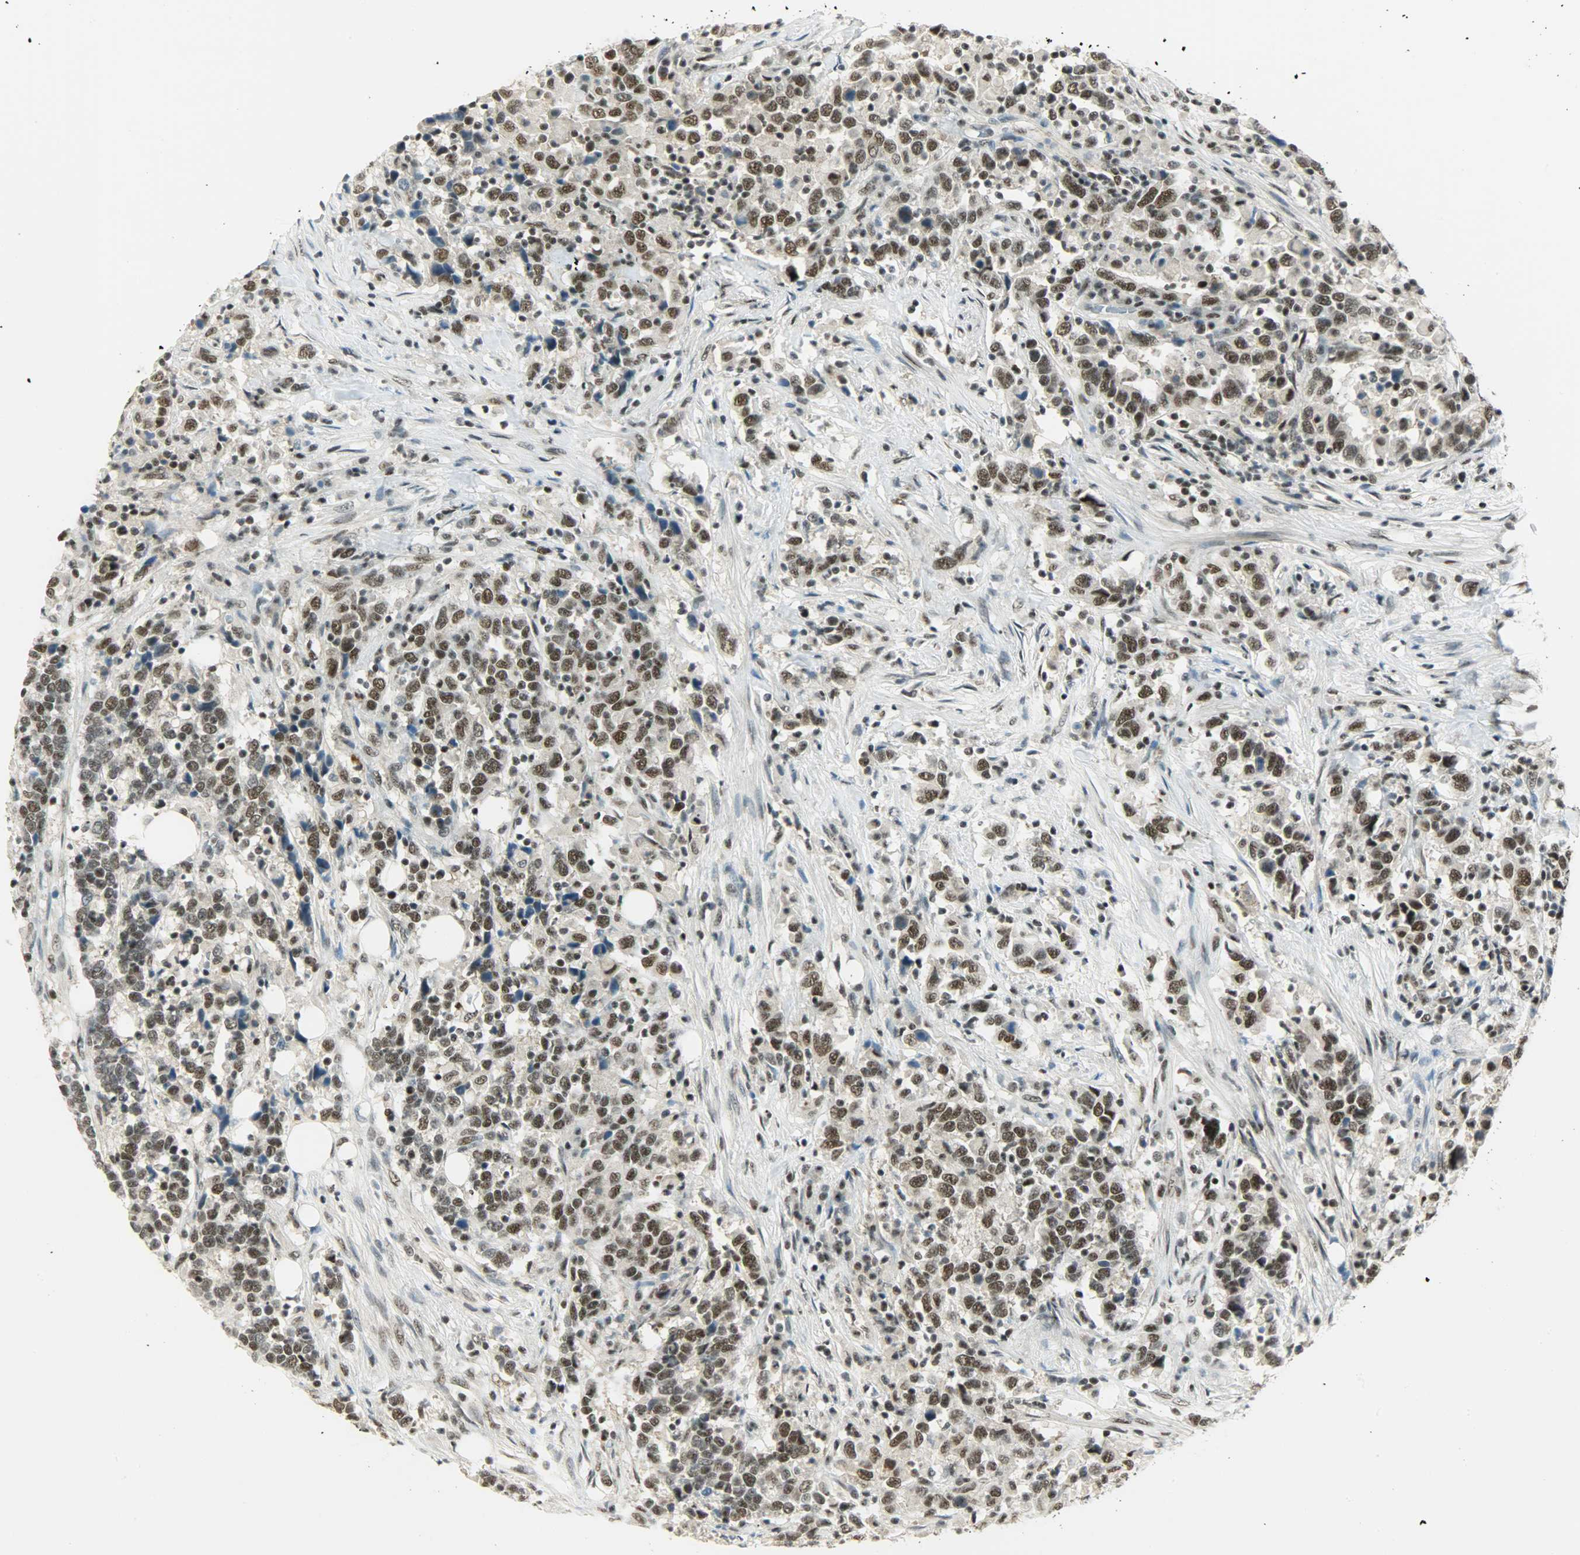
{"staining": {"intensity": "strong", "quantity": ">75%", "location": "nuclear"}, "tissue": "urothelial cancer", "cell_type": "Tumor cells", "image_type": "cancer", "snomed": [{"axis": "morphology", "description": "Urothelial carcinoma, High grade"}, {"axis": "topography", "description": "Urinary bladder"}], "caption": "Immunohistochemistry (IHC) photomicrograph of urothelial cancer stained for a protein (brown), which displays high levels of strong nuclear staining in approximately >75% of tumor cells.", "gene": "SUGP1", "patient": {"sex": "male", "age": 61}}